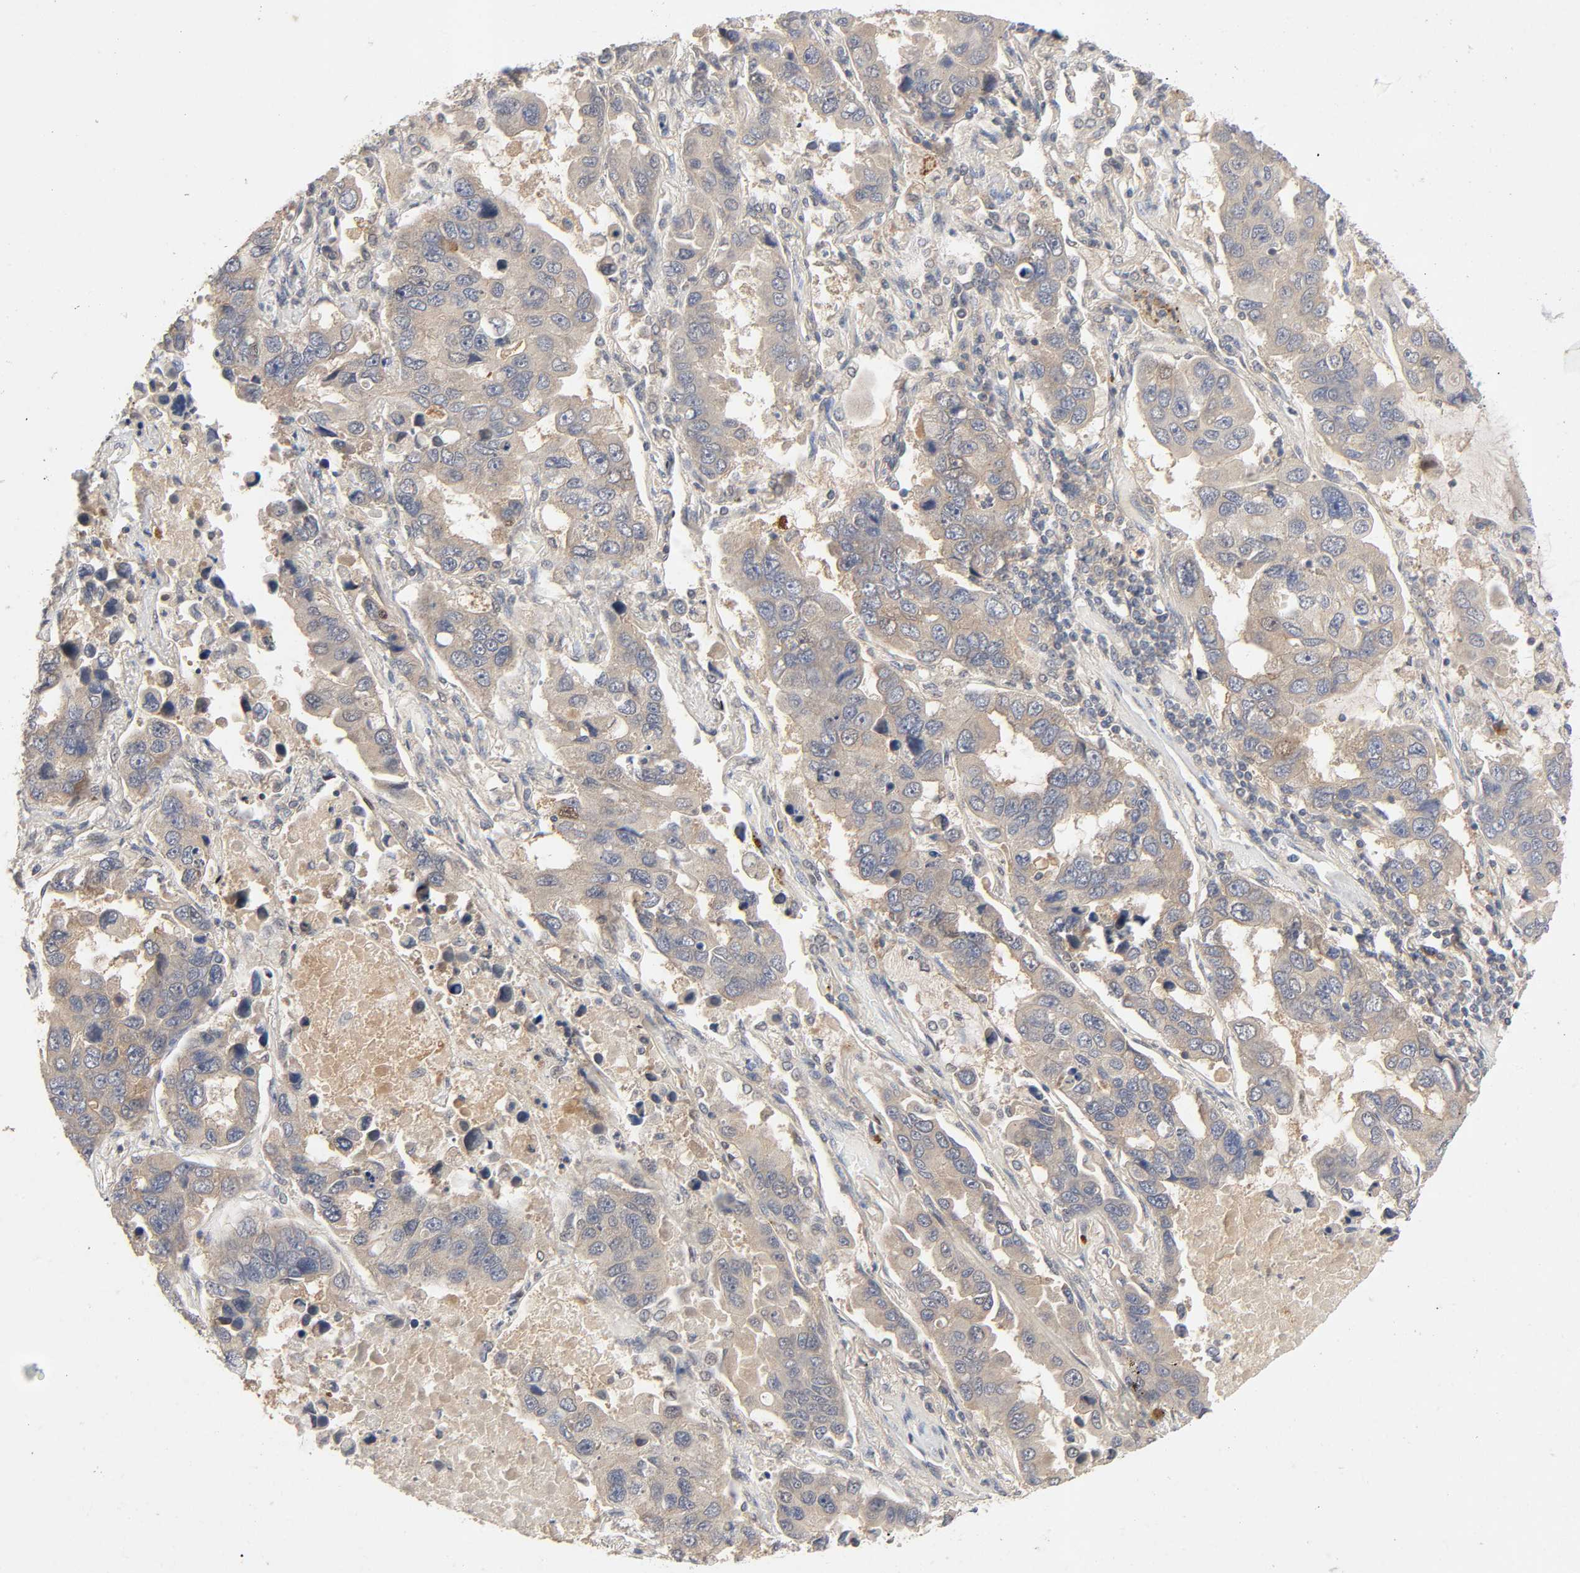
{"staining": {"intensity": "moderate", "quantity": ">75%", "location": "cytoplasmic/membranous"}, "tissue": "lung cancer", "cell_type": "Tumor cells", "image_type": "cancer", "snomed": [{"axis": "morphology", "description": "Adenocarcinoma, NOS"}, {"axis": "topography", "description": "Lung"}], "caption": "Tumor cells show medium levels of moderate cytoplasmic/membranous positivity in about >75% of cells in adenocarcinoma (lung).", "gene": "CPB2", "patient": {"sex": "male", "age": 64}}